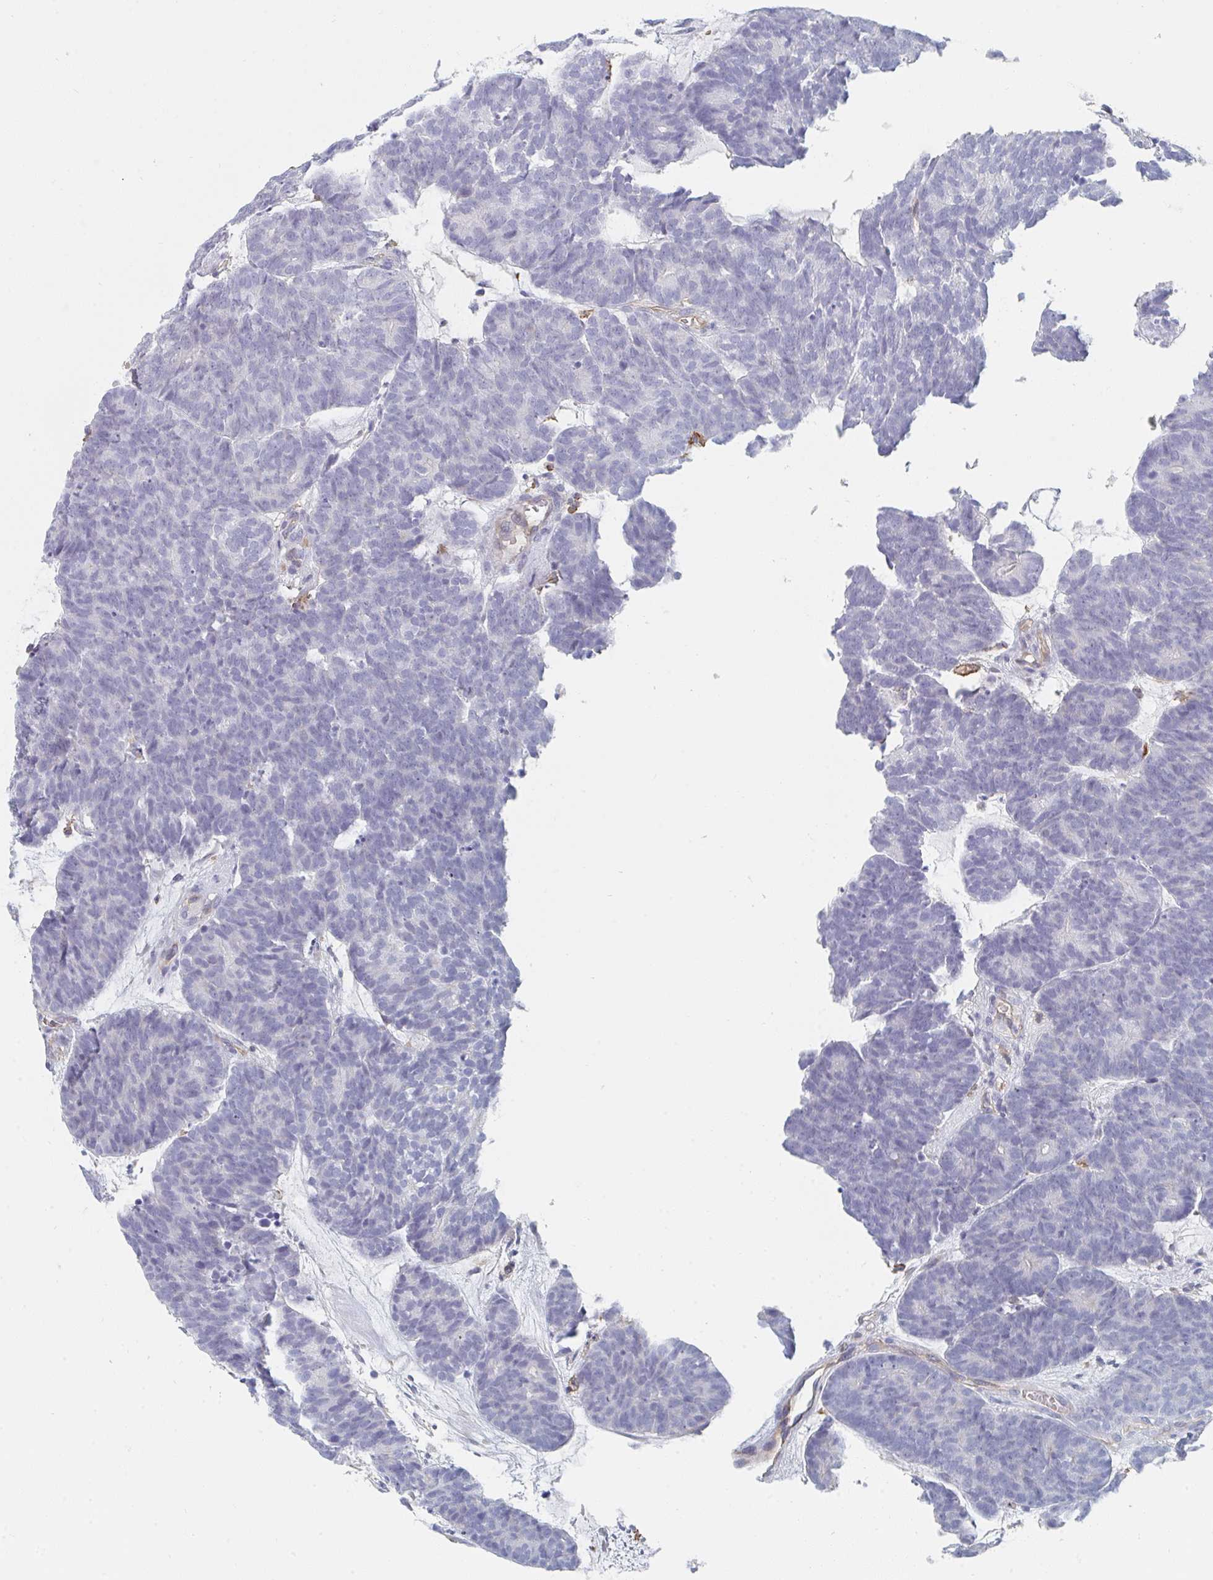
{"staining": {"intensity": "negative", "quantity": "none", "location": "none"}, "tissue": "head and neck cancer", "cell_type": "Tumor cells", "image_type": "cancer", "snomed": [{"axis": "morphology", "description": "Adenocarcinoma, NOS"}, {"axis": "topography", "description": "Head-Neck"}], "caption": "The immunohistochemistry (IHC) histopathology image has no significant staining in tumor cells of adenocarcinoma (head and neck) tissue. (Stains: DAB immunohistochemistry (IHC) with hematoxylin counter stain, Microscopy: brightfield microscopy at high magnification).", "gene": "DAB2", "patient": {"sex": "female", "age": 81}}